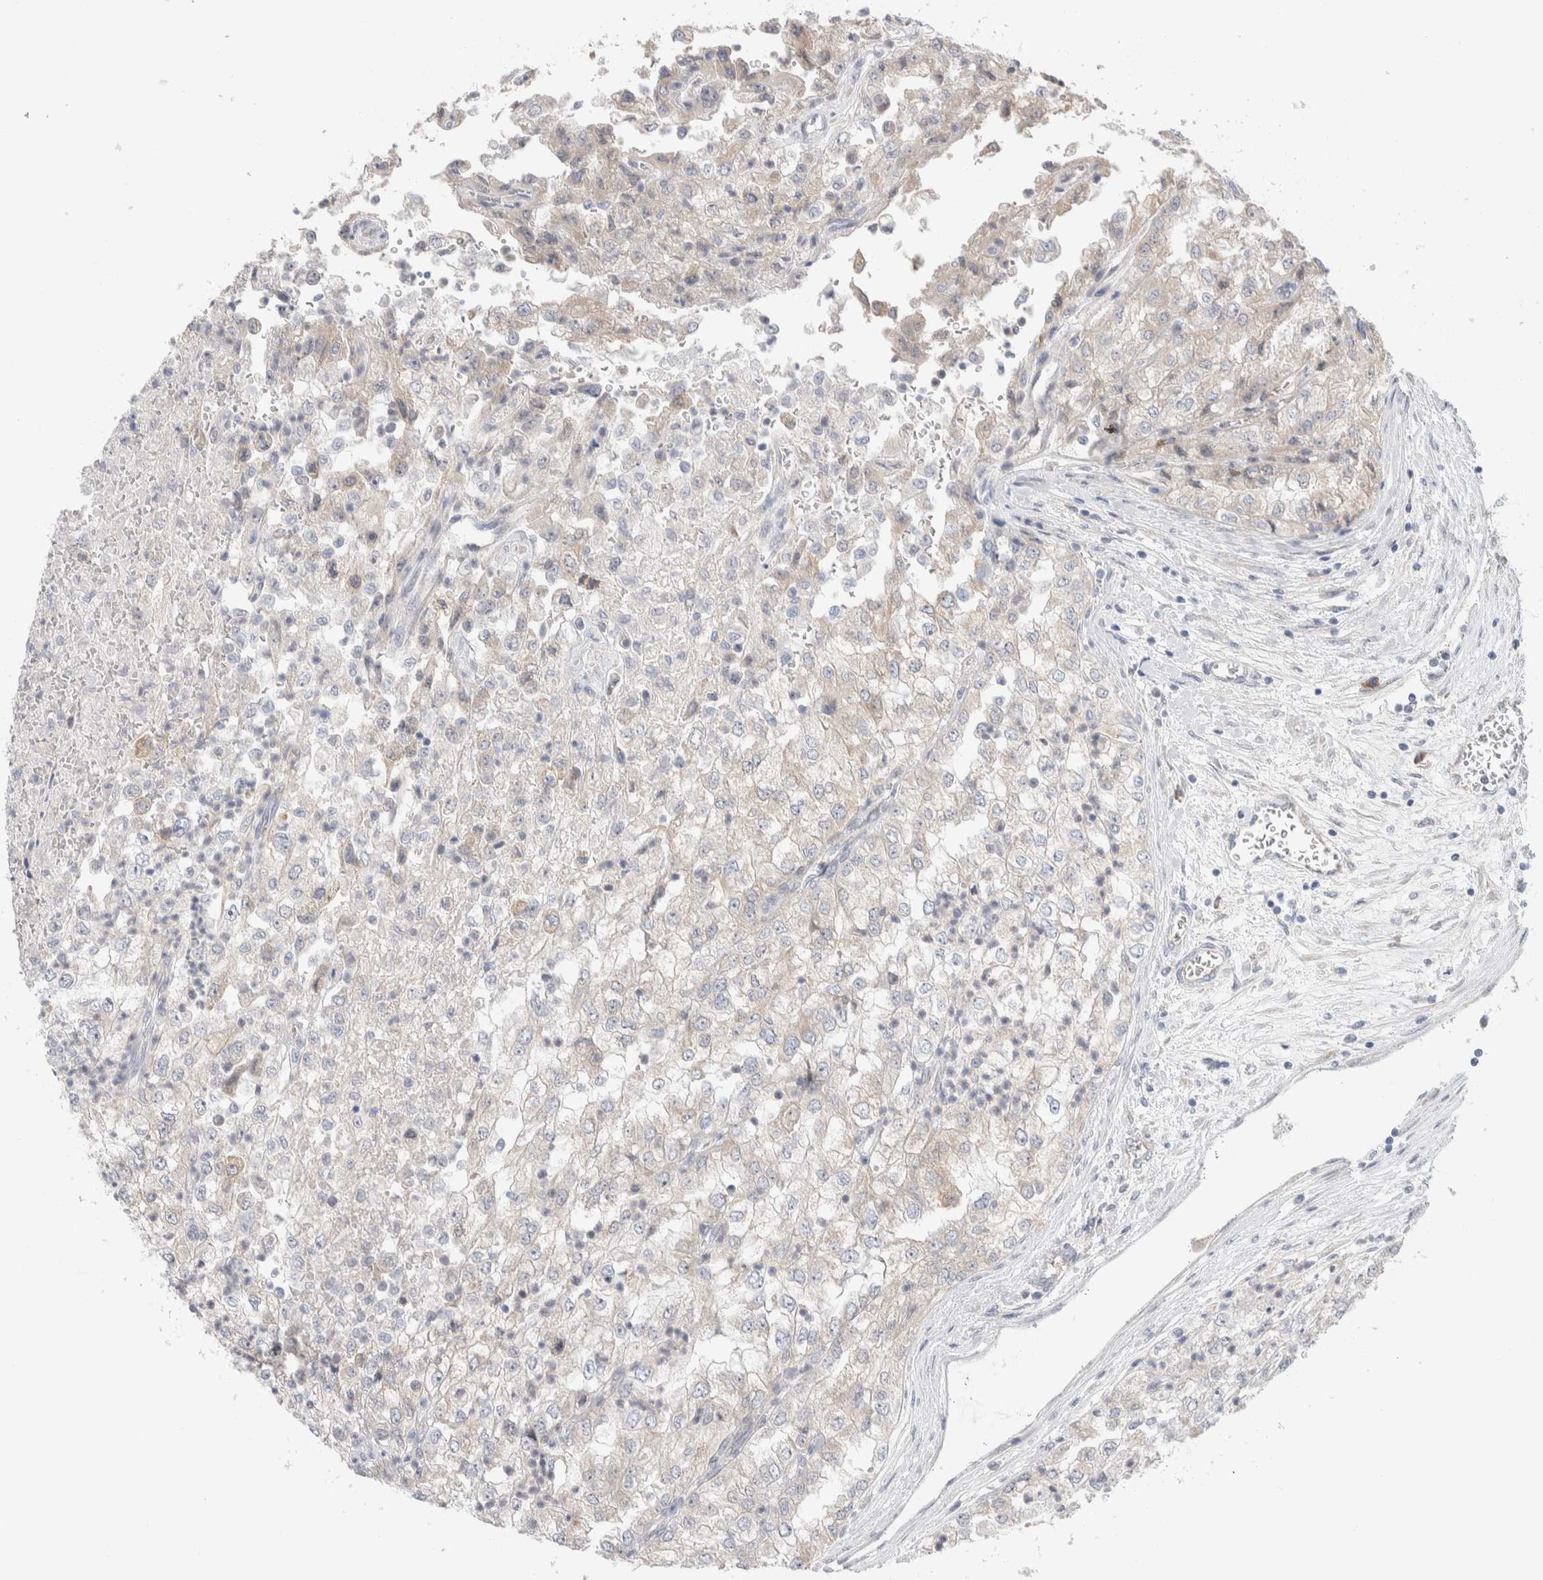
{"staining": {"intensity": "weak", "quantity": "<25%", "location": "cytoplasmic/membranous"}, "tissue": "renal cancer", "cell_type": "Tumor cells", "image_type": "cancer", "snomed": [{"axis": "morphology", "description": "Adenocarcinoma, NOS"}, {"axis": "topography", "description": "Kidney"}], "caption": "High magnification brightfield microscopy of renal cancer stained with DAB (3,3'-diaminobenzidine) (brown) and counterstained with hematoxylin (blue): tumor cells show no significant staining.", "gene": "RUSF1", "patient": {"sex": "female", "age": 54}}